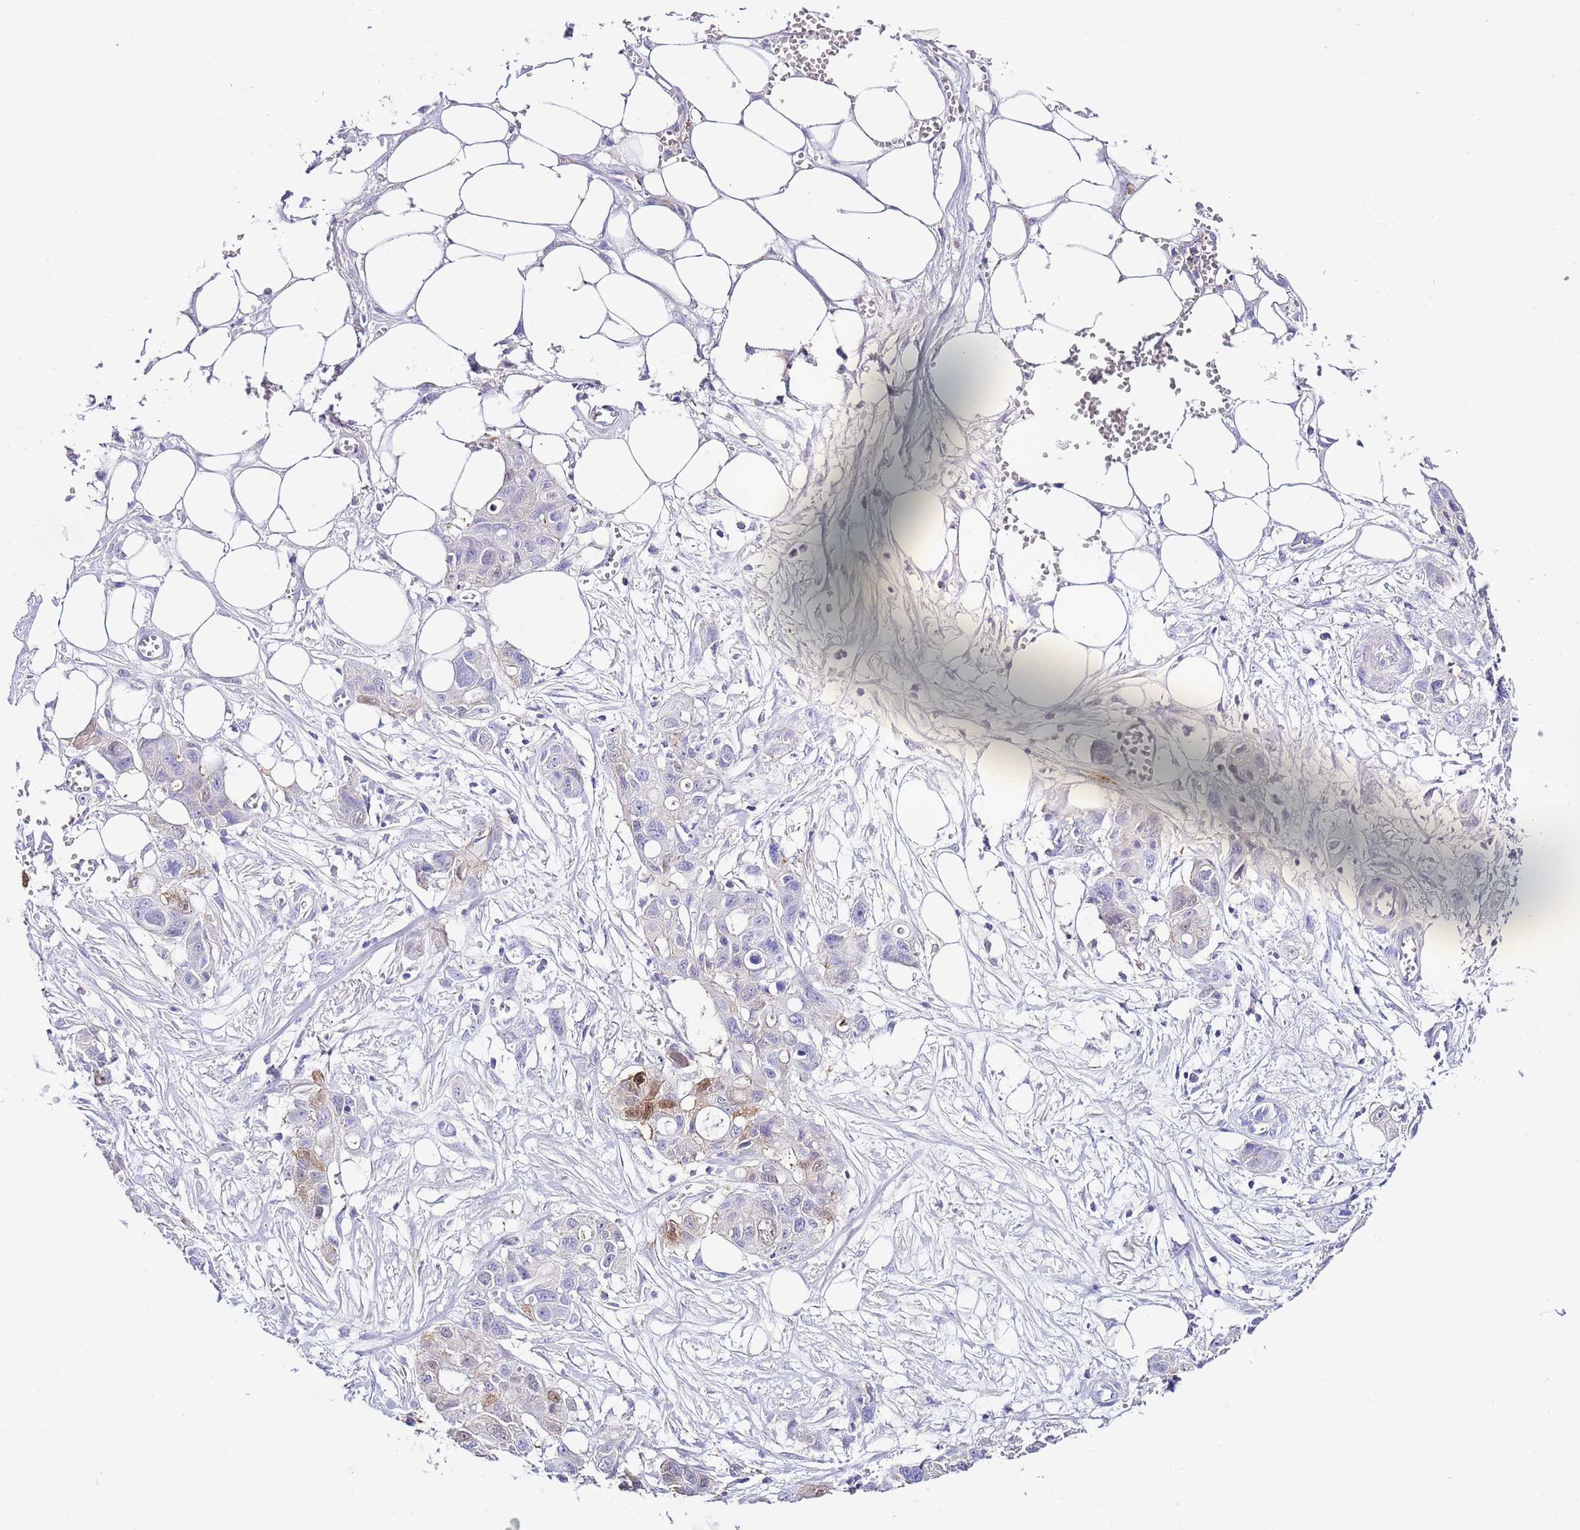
{"staining": {"intensity": "negative", "quantity": "none", "location": "none"}, "tissue": "ovarian cancer", "cell_type": "Tumor cells", "image_type": "cancer", "snomed": [{"axis": "morphology", "description": "Cystadenocarcinoma, mucinous, NOS"}, {"axis": "topography", "description": "Ovary"}], "caption": "The photomicrograph exhibits no significant expression in tumor cells of ovarian cancer (mucinous cystadenocarcinoma).", "gene": "ALDH3A1", "patient": {"sex": "female", "age": 70}}